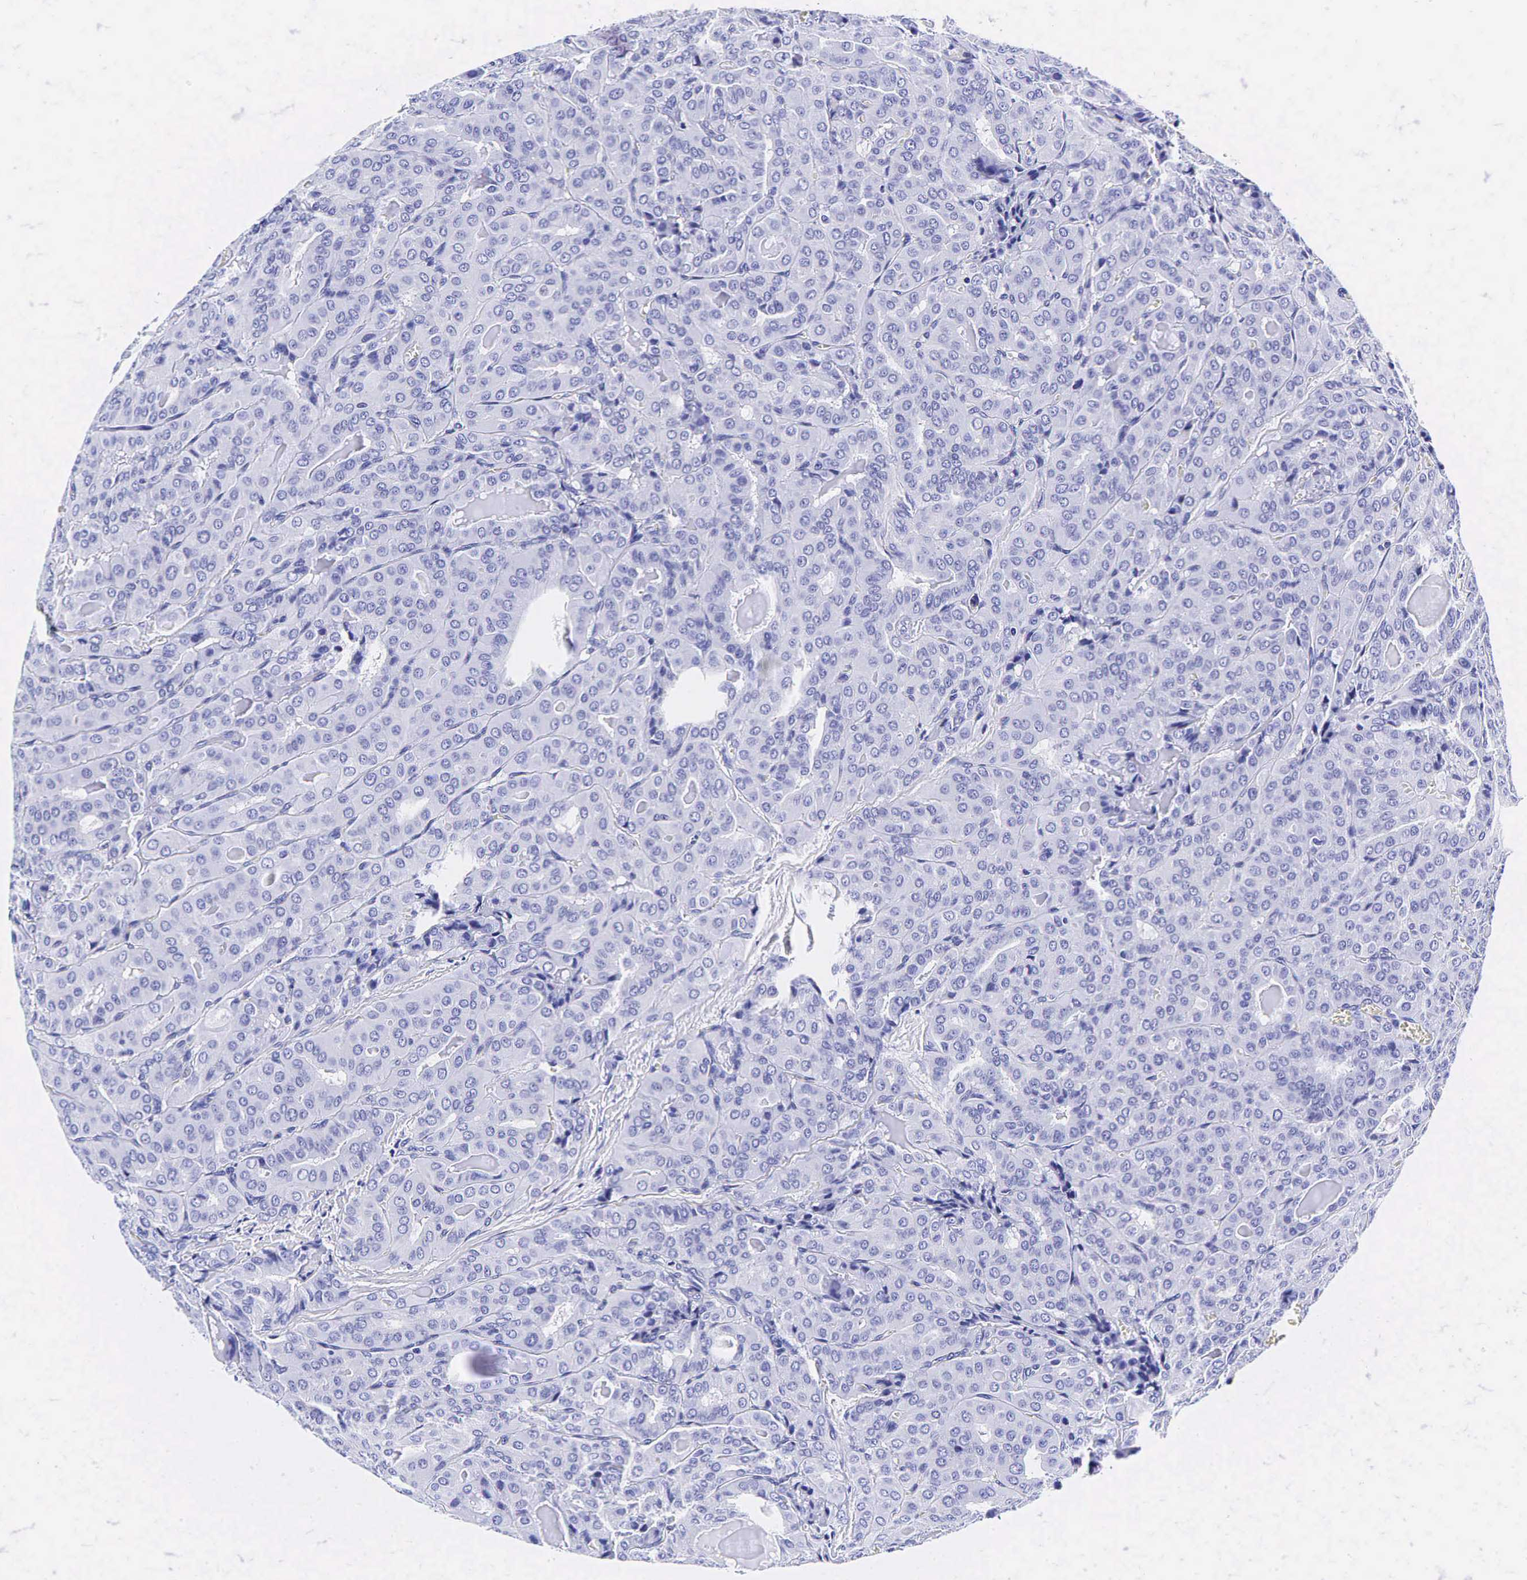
{"staining": {"intensity": "negative", "quantity": "none", "location": "none"}, "tissue": "thyroid cancer", "cell_type": "Tumor cells", "image_type": "cancer", "snomed": [{"axis": "morphology", "description": "Papillary adenocarcinoma, NOS"}, {"axis": "topography", "description": "Thyroid gland"}], "caption": "IHC histopathology image of neoplastic tissue: thyroid papillary adenocarcinoma stained with DAB (3,3'-diaminobenzidine) exhibits no significant protein positivity in tumor cells. (Brightfield microscopy of DAB (3,3'-diaminobenzidine) immunohistochemistry (IHC) at high magnification).", "gene": "GAST", "patient": {"sex": "female", "age": 71}}